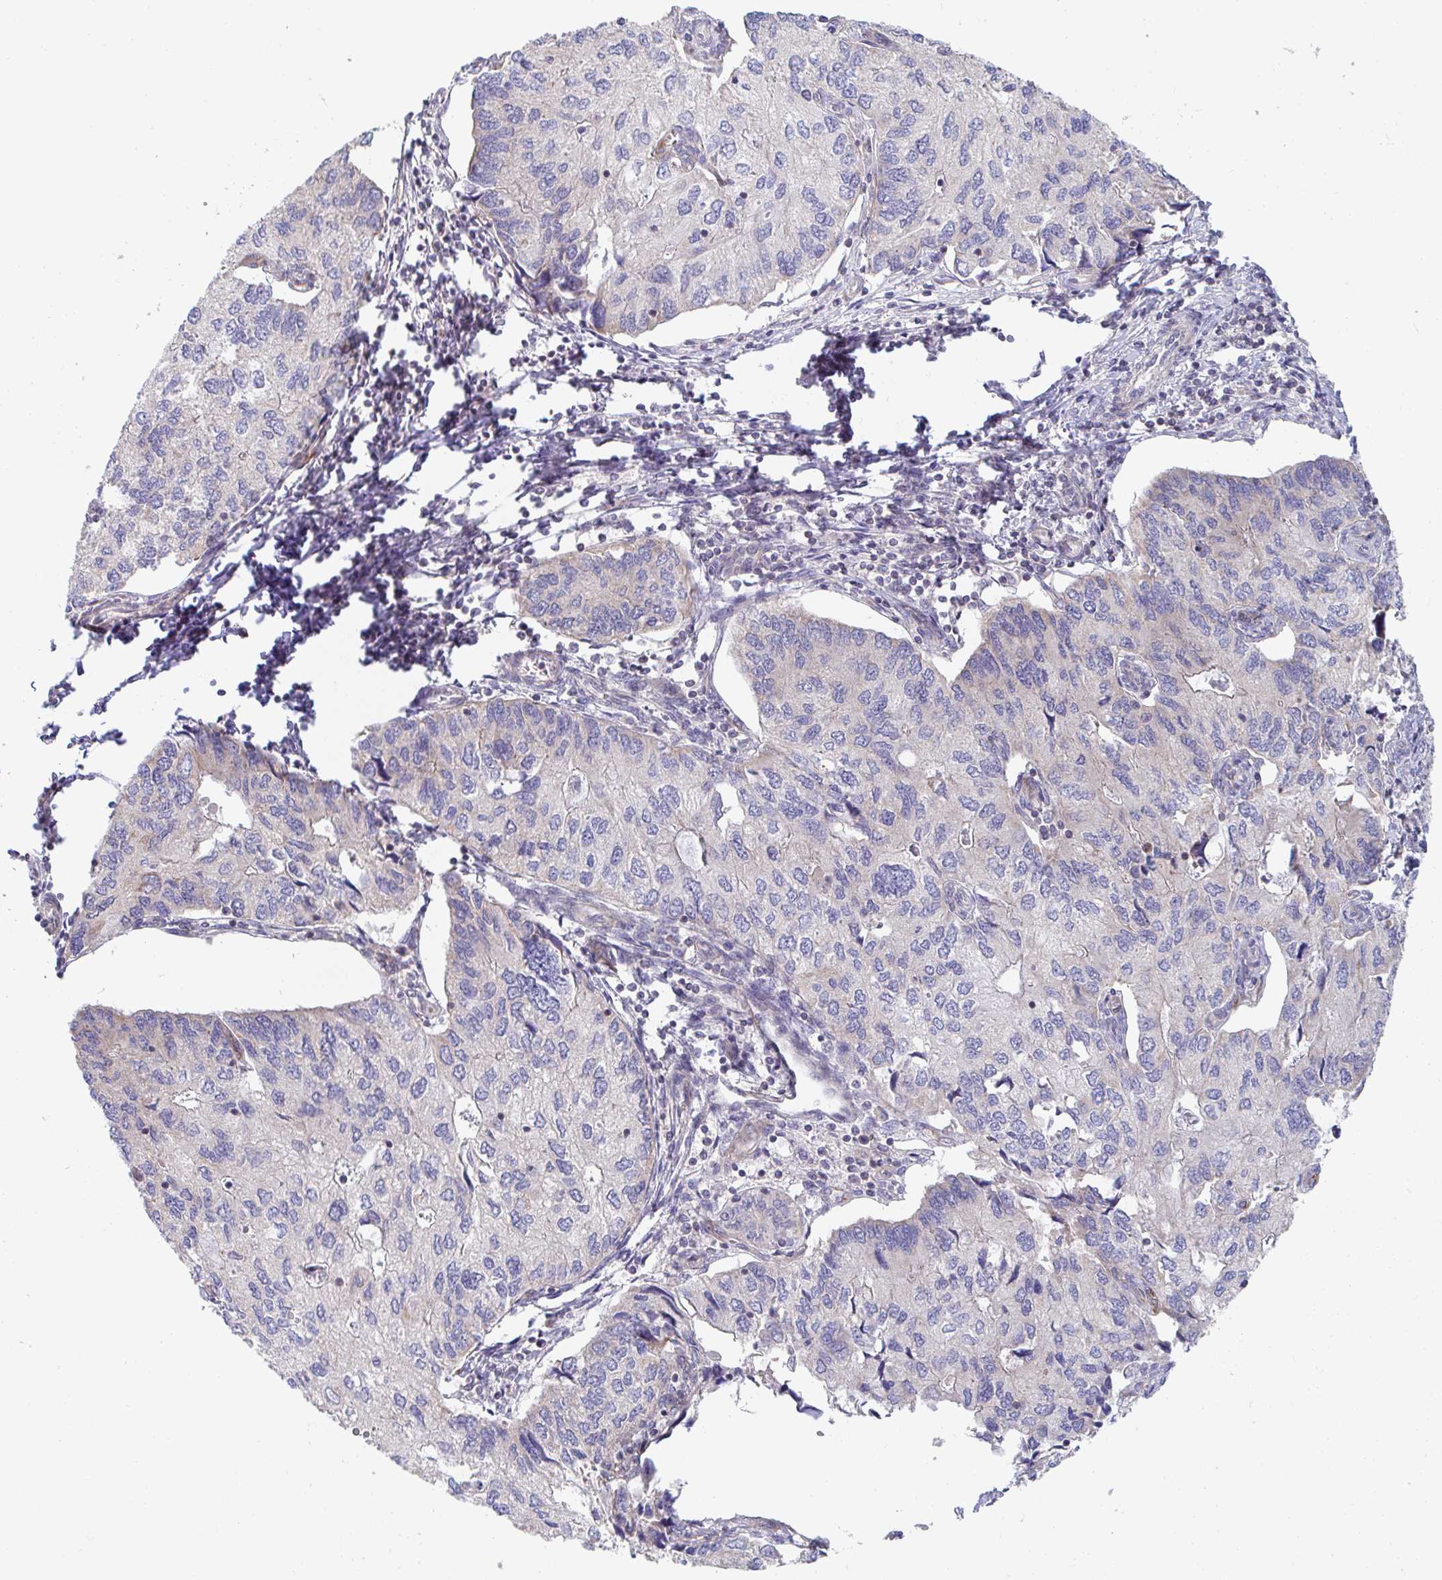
{"staining": {"intensity": "weak", "quantity": "<25%", "location": "cytoplasmic/membranous"}, "tissue": "endometrial cancer", "cell_type": "Tumor cells", "image_type": "cancer", "snomed": [{"axis": "morphology", "description": "Carcinoma, NOS"}, {"axis": "topography", "description": "Uterus"}], "caption": "Immunohistochemical staining of carcinoma (endometrial) shows no significant positivity in tumor cells.", "gene": "EIF1AD", "patient": {"sex": "female", "age": 76}}